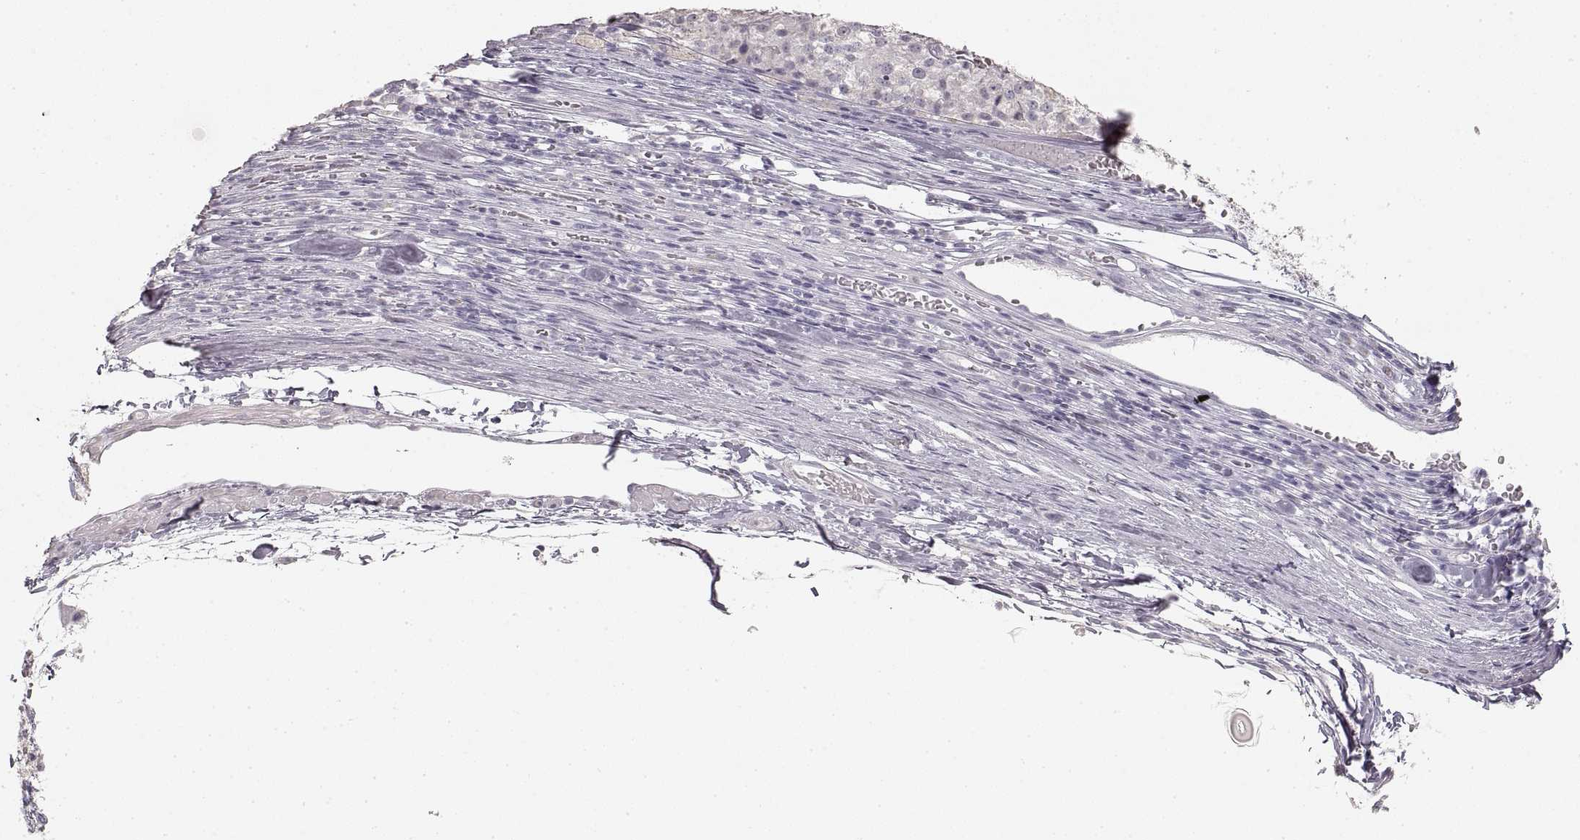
{"staining": {"intensity": "negative", "quantity": "none", "location": "none"}, "tissue": "melanoma", "cell_type": "Tumor cells", "image_type": "cancer", "snomed": [{"axis": "morphology", "description": "Malignant melanoma, Metastatic site"}, {"axis": "topography", "description": "Lymph node"}], "caption": "DAB (3,3'-diaminobenzidine) immunohistochemical staining of human malignant melanoma (metastatic site) demonstrates no significant expression in tumor cells.", "gene": "ZP3", "patient": {"sex": "female", "age": 64}}